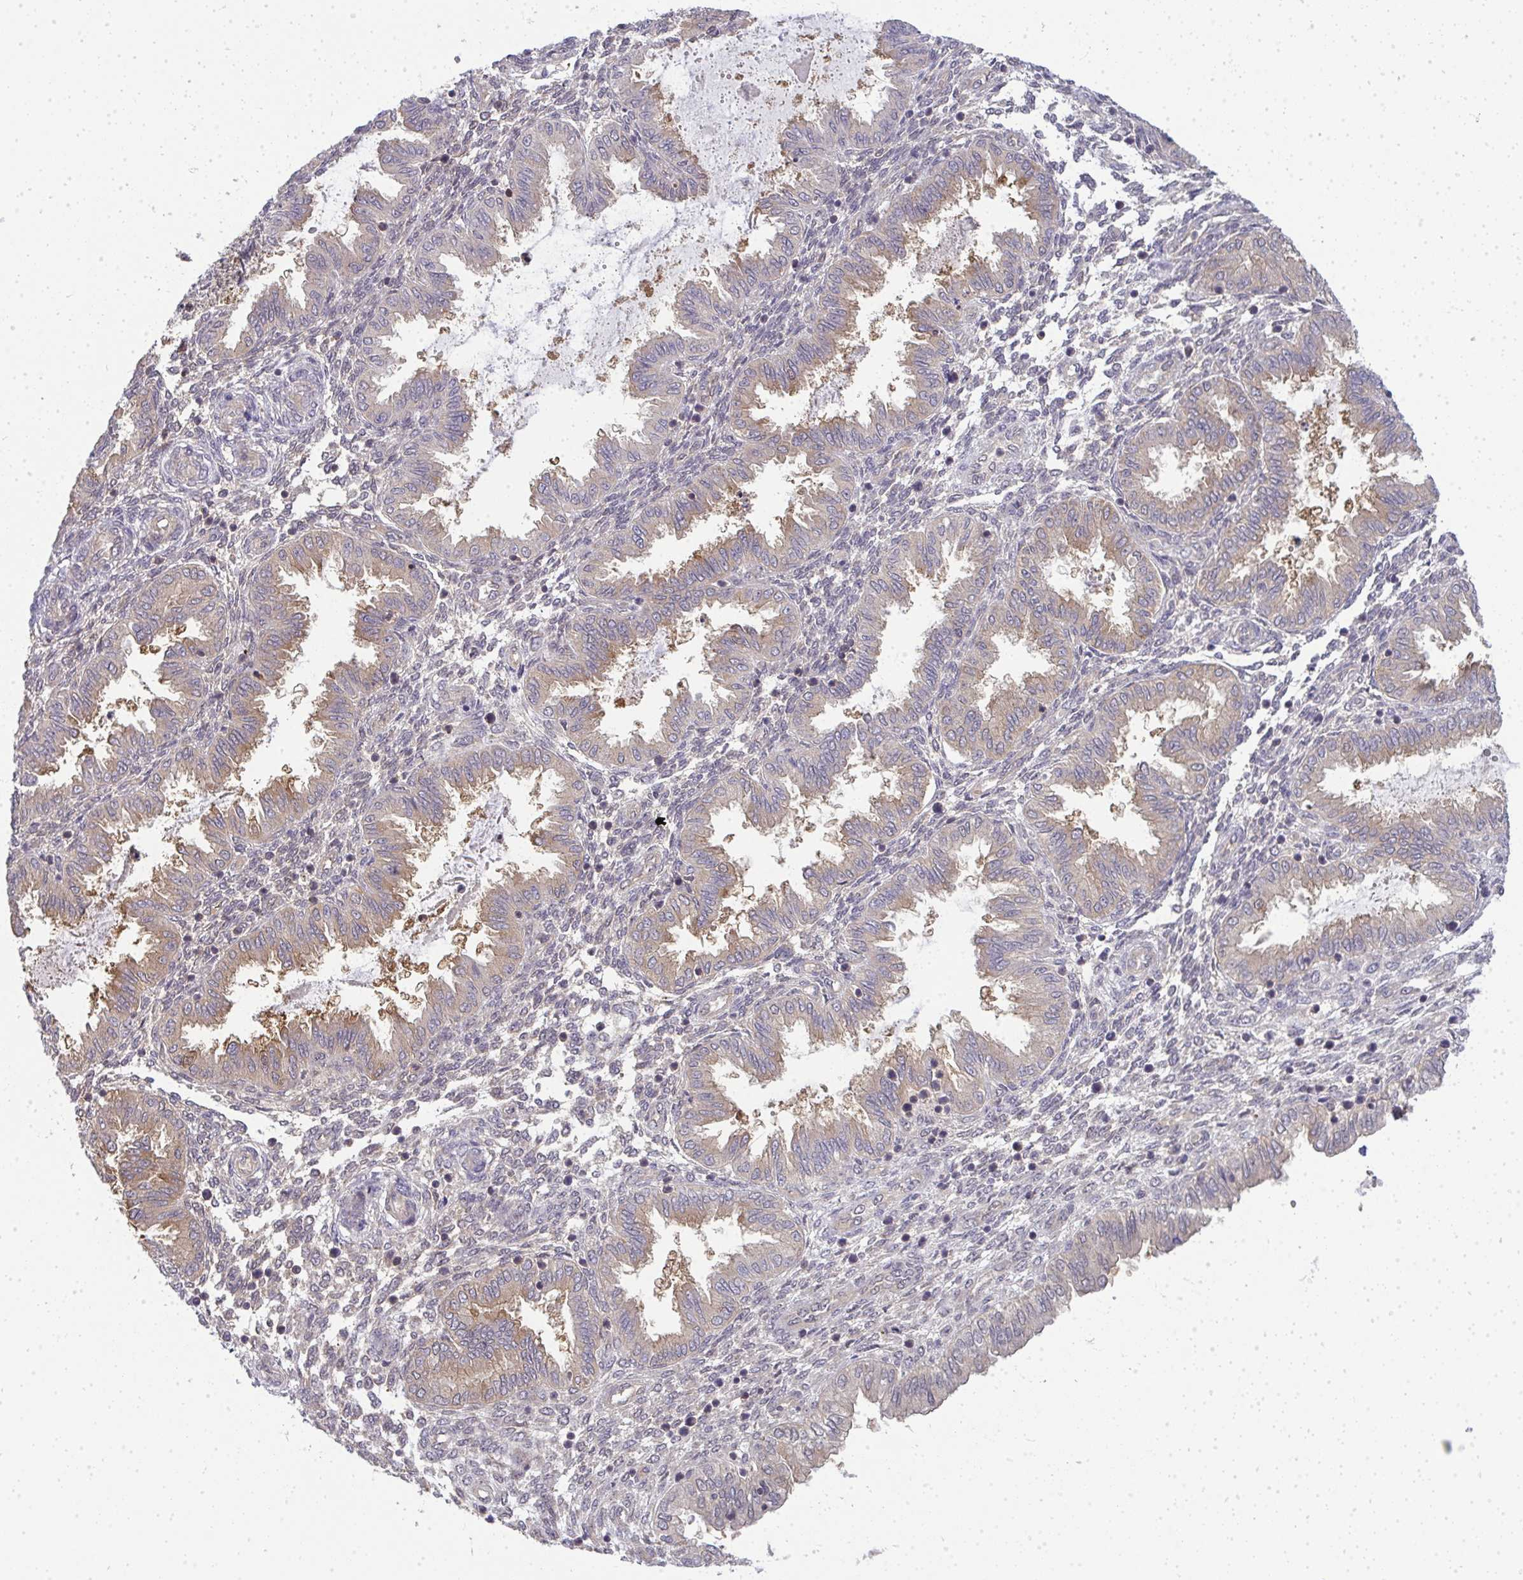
{"staining": {"intensity": "weak", "quantity": "25%-75%", "location": "cytoplasmic/membranous"}, "tissue": "endometrium", "cell_type": "Cells in endometrial stroma", "image_type": "normal", "snomed": [{"axis": "morphology", "description": "Normal tissue, NOS"}, {"axis": "topography", "description": "Endometrium"}], "caption": "The photomicrograph shows immunohistochemical staining of normal endometrium. There is weak cytoplasmic/membranous positivity is seen in about 25%-75% of cells in endometrial stroma.", "gene": "HDHD2", "patient": {"sex": "female", "age": 33}}